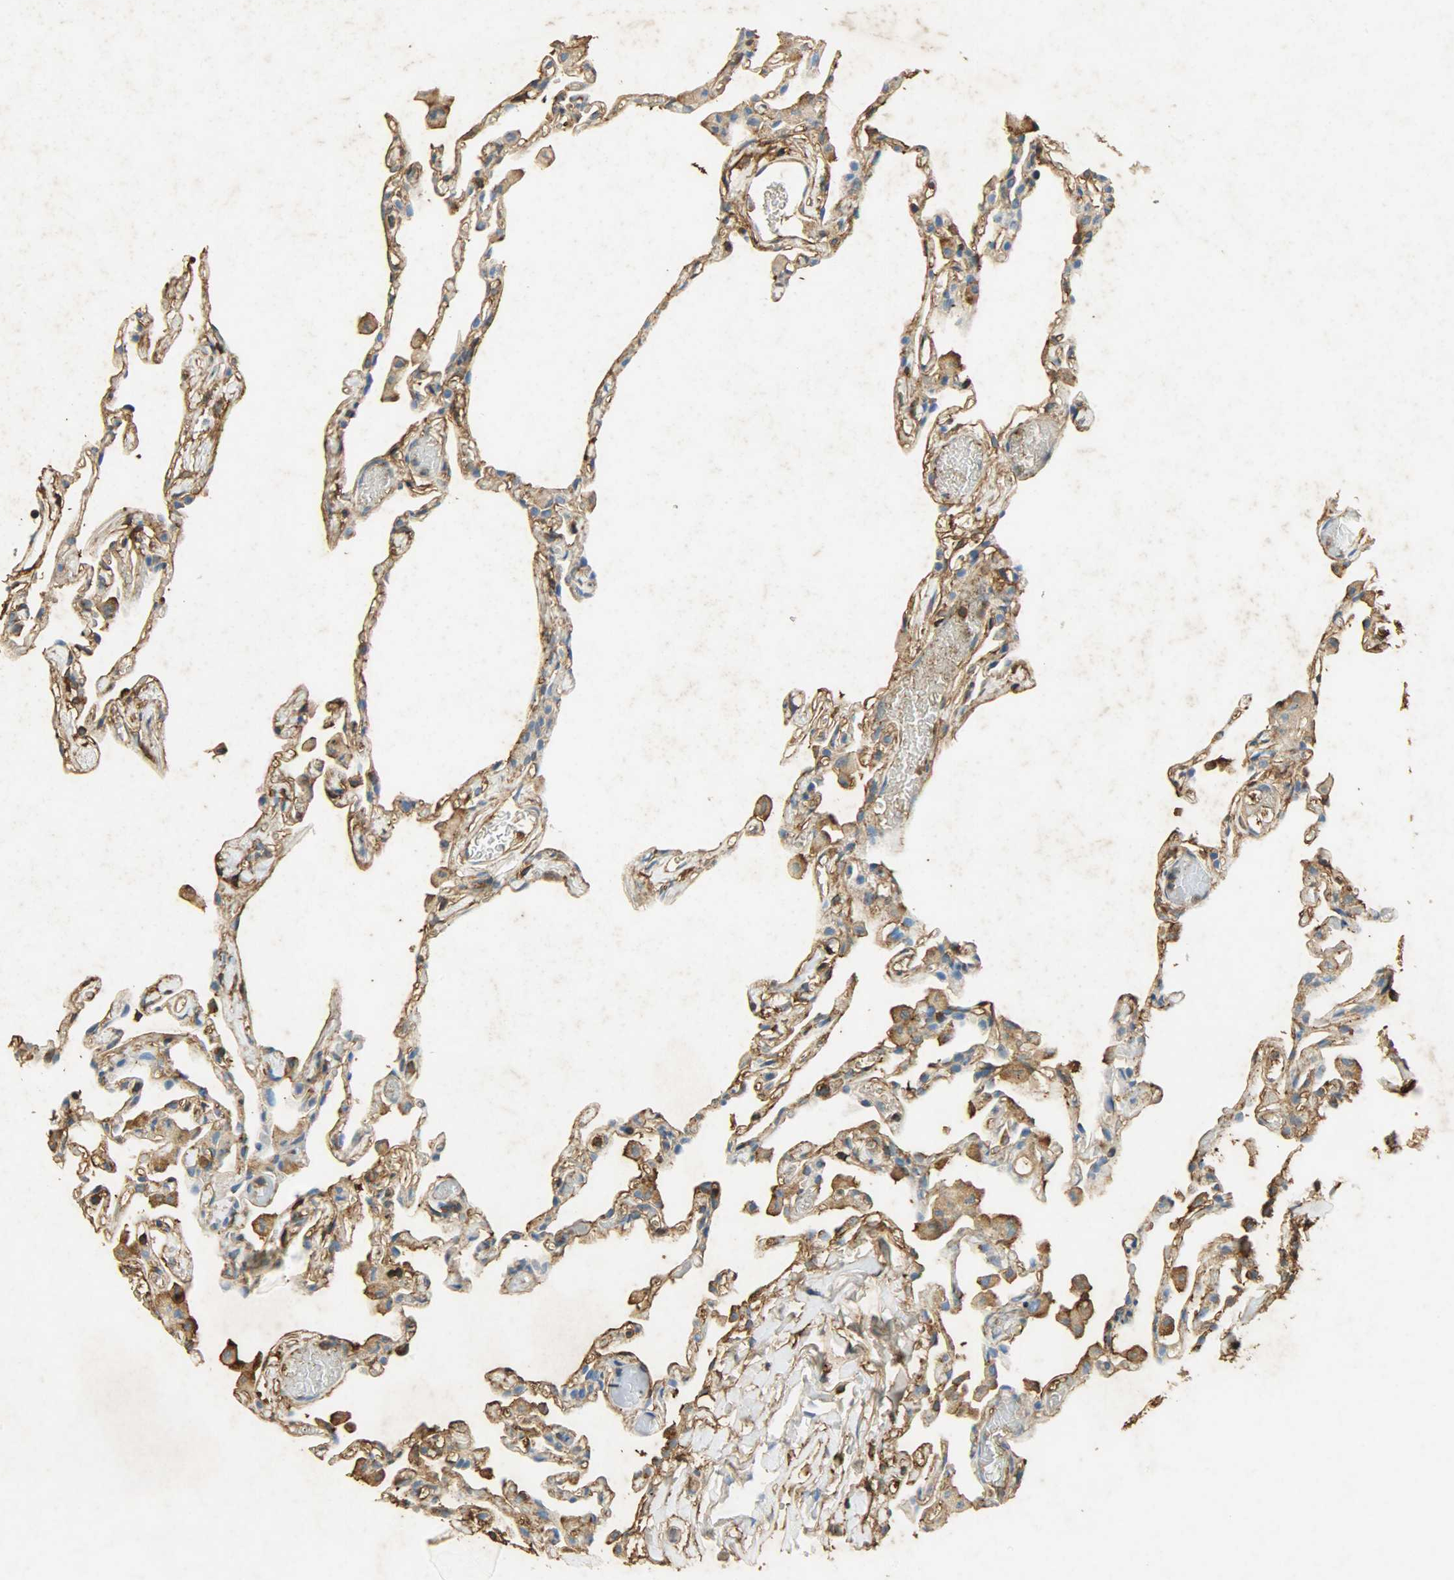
{"staining": {"intensity": "moderate", "quantity": "25%-75%", "location": "cytoplasmic/membranous"}, "tissue": "lung", "cell_type": "Alveolar cells", "image_type": "normal", "snomed": [{"axis": "morphology", "description": "Normal tissue, NOS"}, {"axis": "topography", "description": "Lung"}], "caption": "Protein expression analysis of unremarkable lung reveals moderate cytoplasmic/membranous expression in approximately 25%-75% of alveolar cells.", "gene": "ANXA6", "patient": {"sex": "female", "age": 49}}